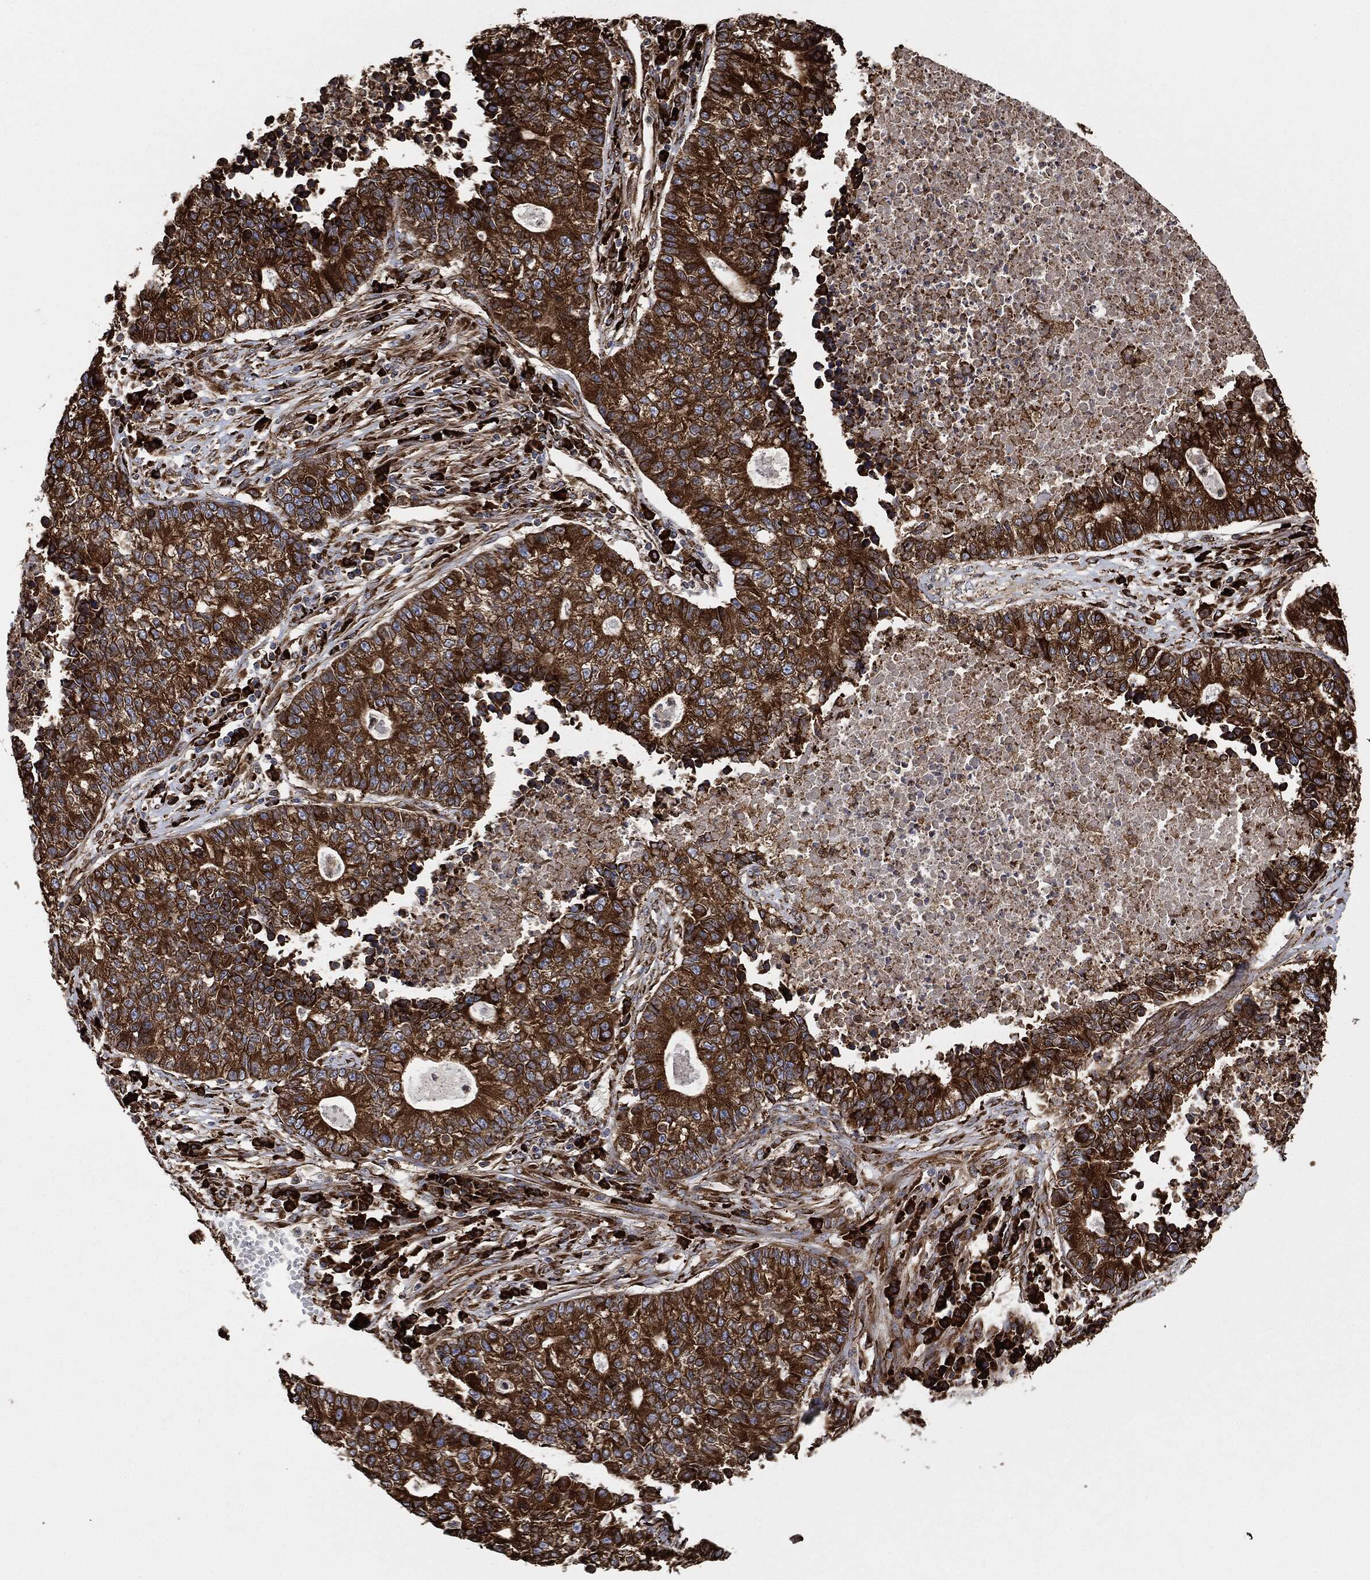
{"staining": {"intensity": "strong", "quantity": ">75%", "location": "cytoplasmic/membranous"}, "tissue": "lung cancer", "cell_type": "Tumor cells", "image_type": "cancer", "snomed": [{"axis": "morphology", "description": "Adenocarcinoma, NOS"}, {"axis": "topography", "description": "Lung"}], "caption": "An image showing strong cytoplasmic/membranous staining in approximately >75% of tumor cells in lung cancer, as visualized by brown immunohistochemical staining.", "gene": "AMFR", "patient": {"sex": "male", "age": 57}}